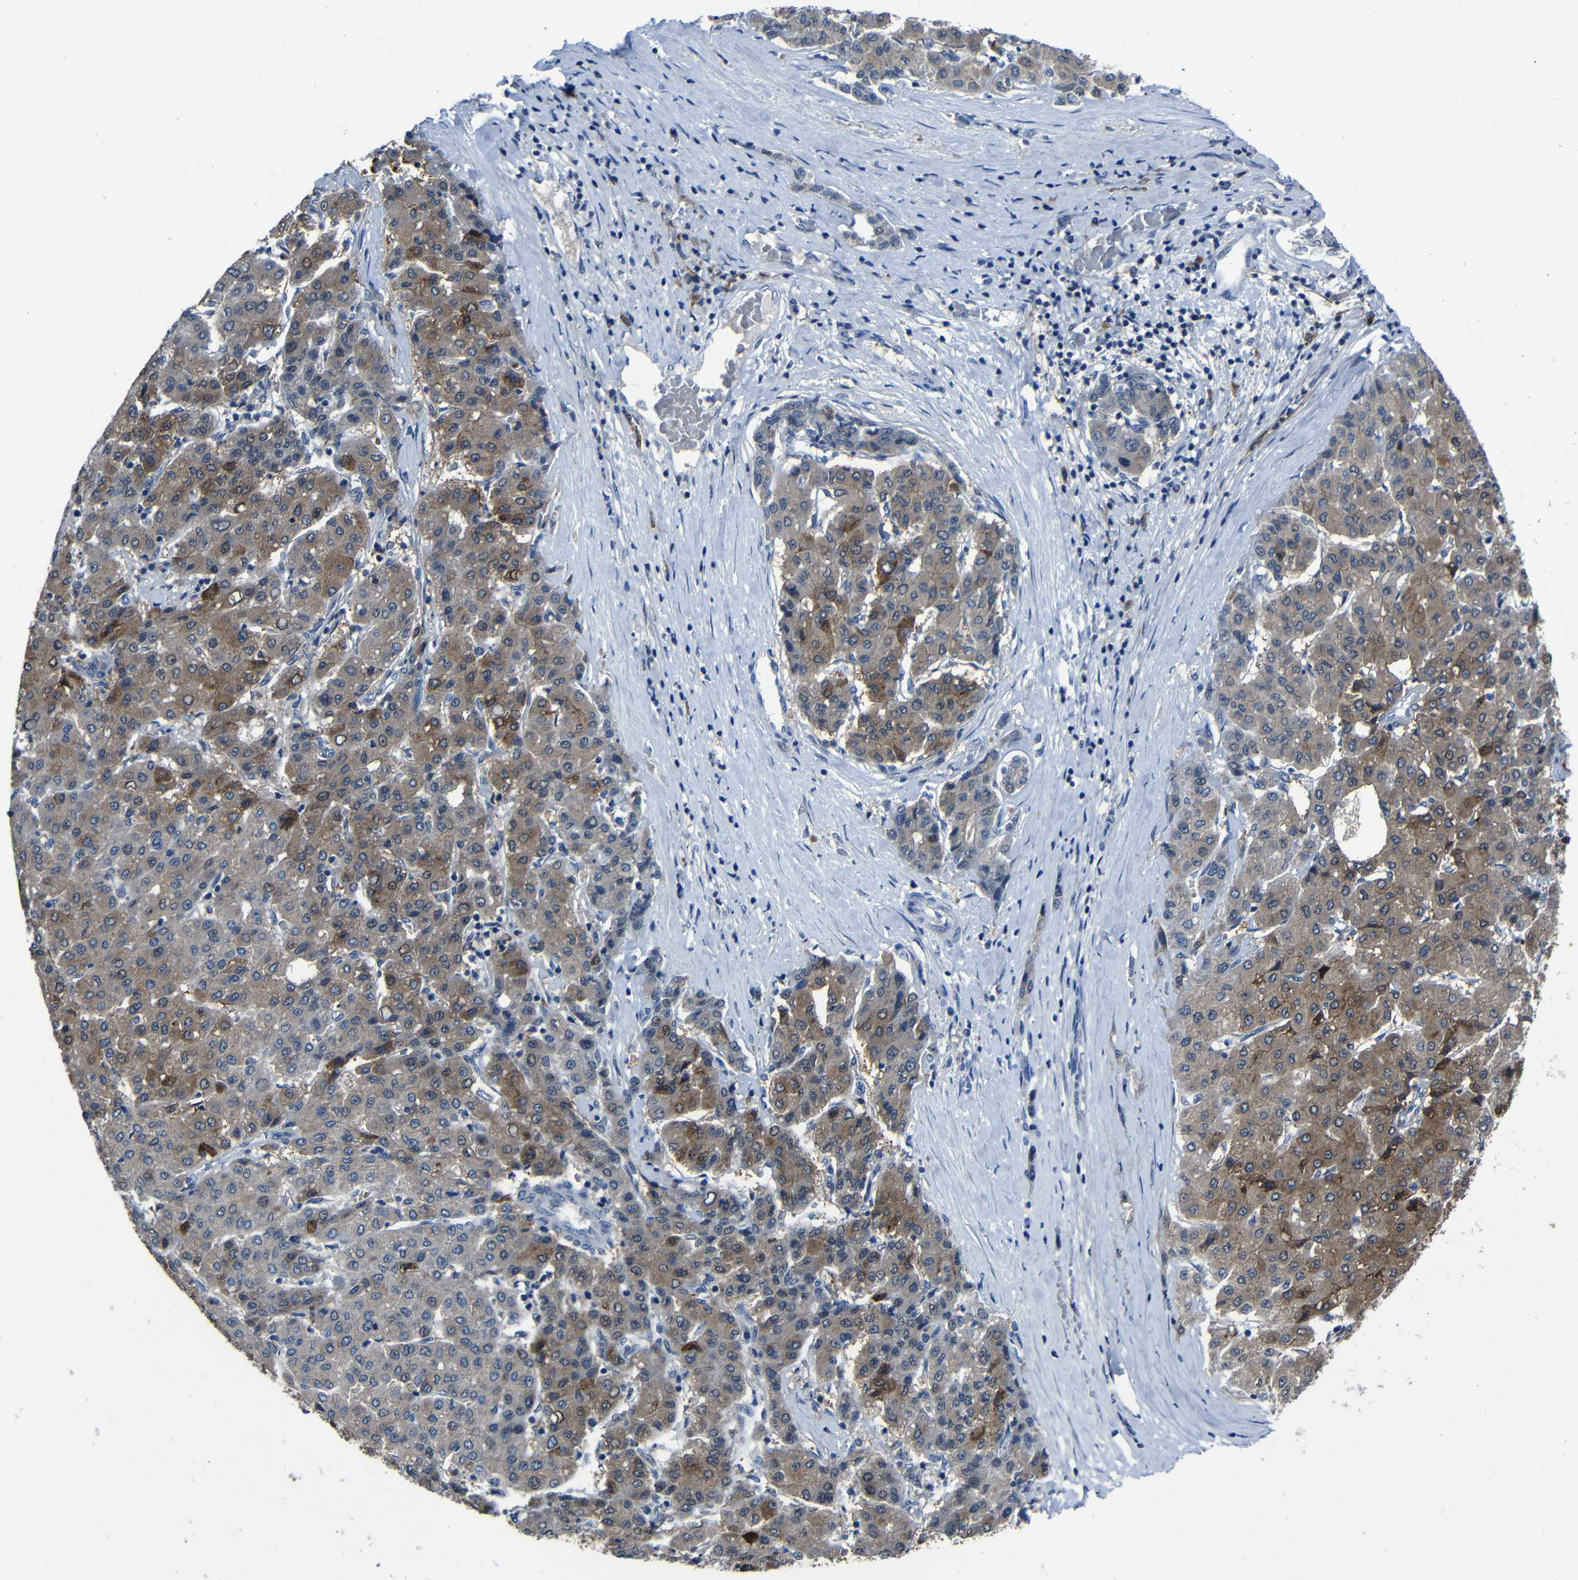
{"staining": {"intensity": "moderate", "quantity": "25%-75%", "location": "cytoplasmic/membranous"}, "tissue": "liver cancer", "cell_type": "Tumor cells", "image_type": "cancer", "snomed": [{"axis": "morphology", "description": "Carcinoma, Hepatocellular, NOS"}, {"axis": "topography", "description": "Liver"}], "caption": "Protein analysis of hepatocellular carcinoma (liver) tissue exhibits moderate cytoplasmic/membranous positivity in approximately 25%-75% of tumor cells.", "gene": "SEMA4B", "patient": {"sex": "male", "age": 65}}